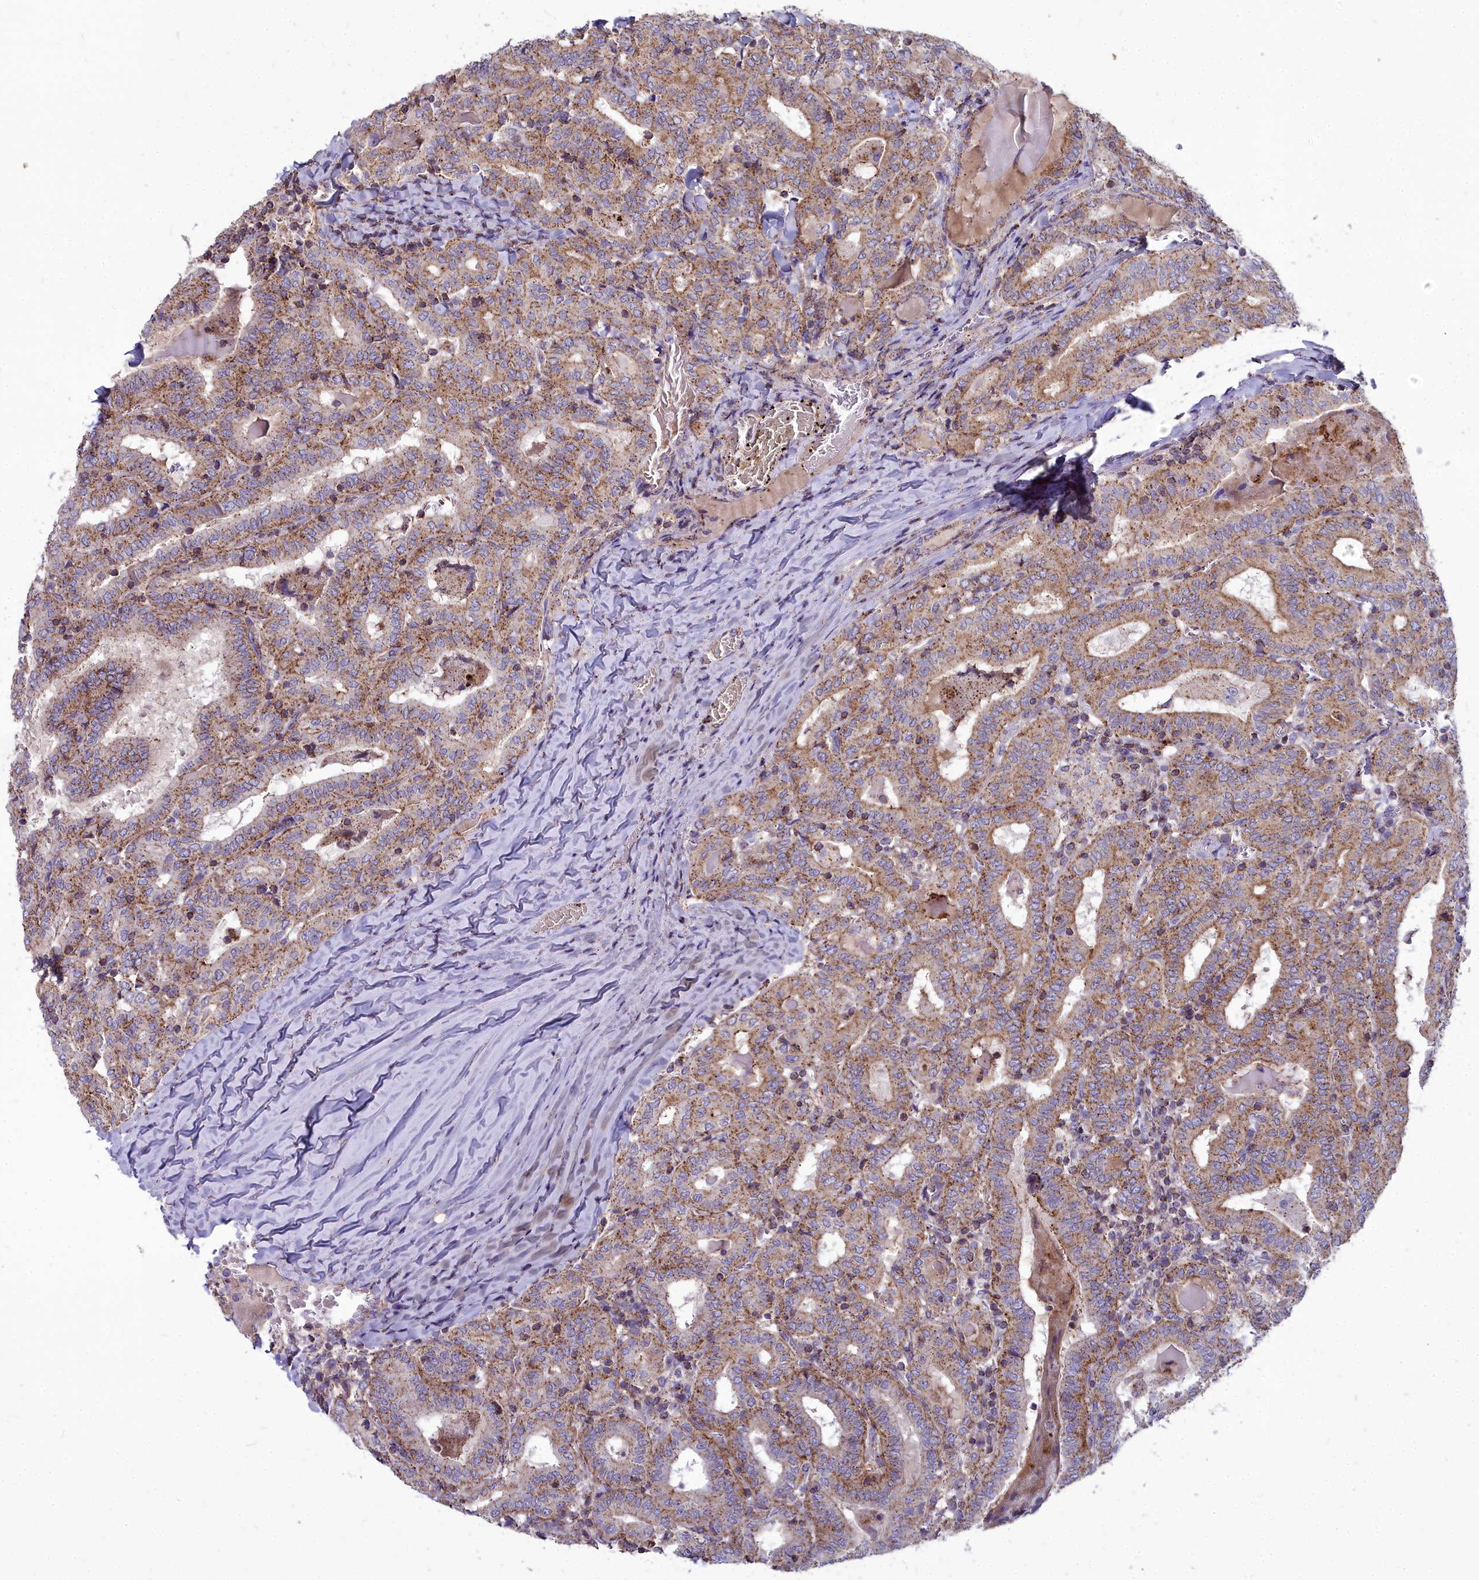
{"staining": {"intensity": "moderate", "quantity": ">75%", "location": "cytoplasmic/membranous"}, "tissue": "thyroid cancer", "cell_type": "Tumor cells", "image_type": "cancer", "snomed": [{"axis": "morphology", "description": "Papillary adenocarcinoma, NOS"}, {"axis": "topography", "description": "Thyroid gland"}], "caption": "Protein expression analysis of thyroid cancer (papillary adenocarcinoma) shows moderate cytoplasmic/membranous staining in approximately >75% of tumor cells. (brown staining indicates protein expression, while blue staining denotes nuclei).", "gene": "FRMPD1", "patient": {"sex": "female", "age": 72}}